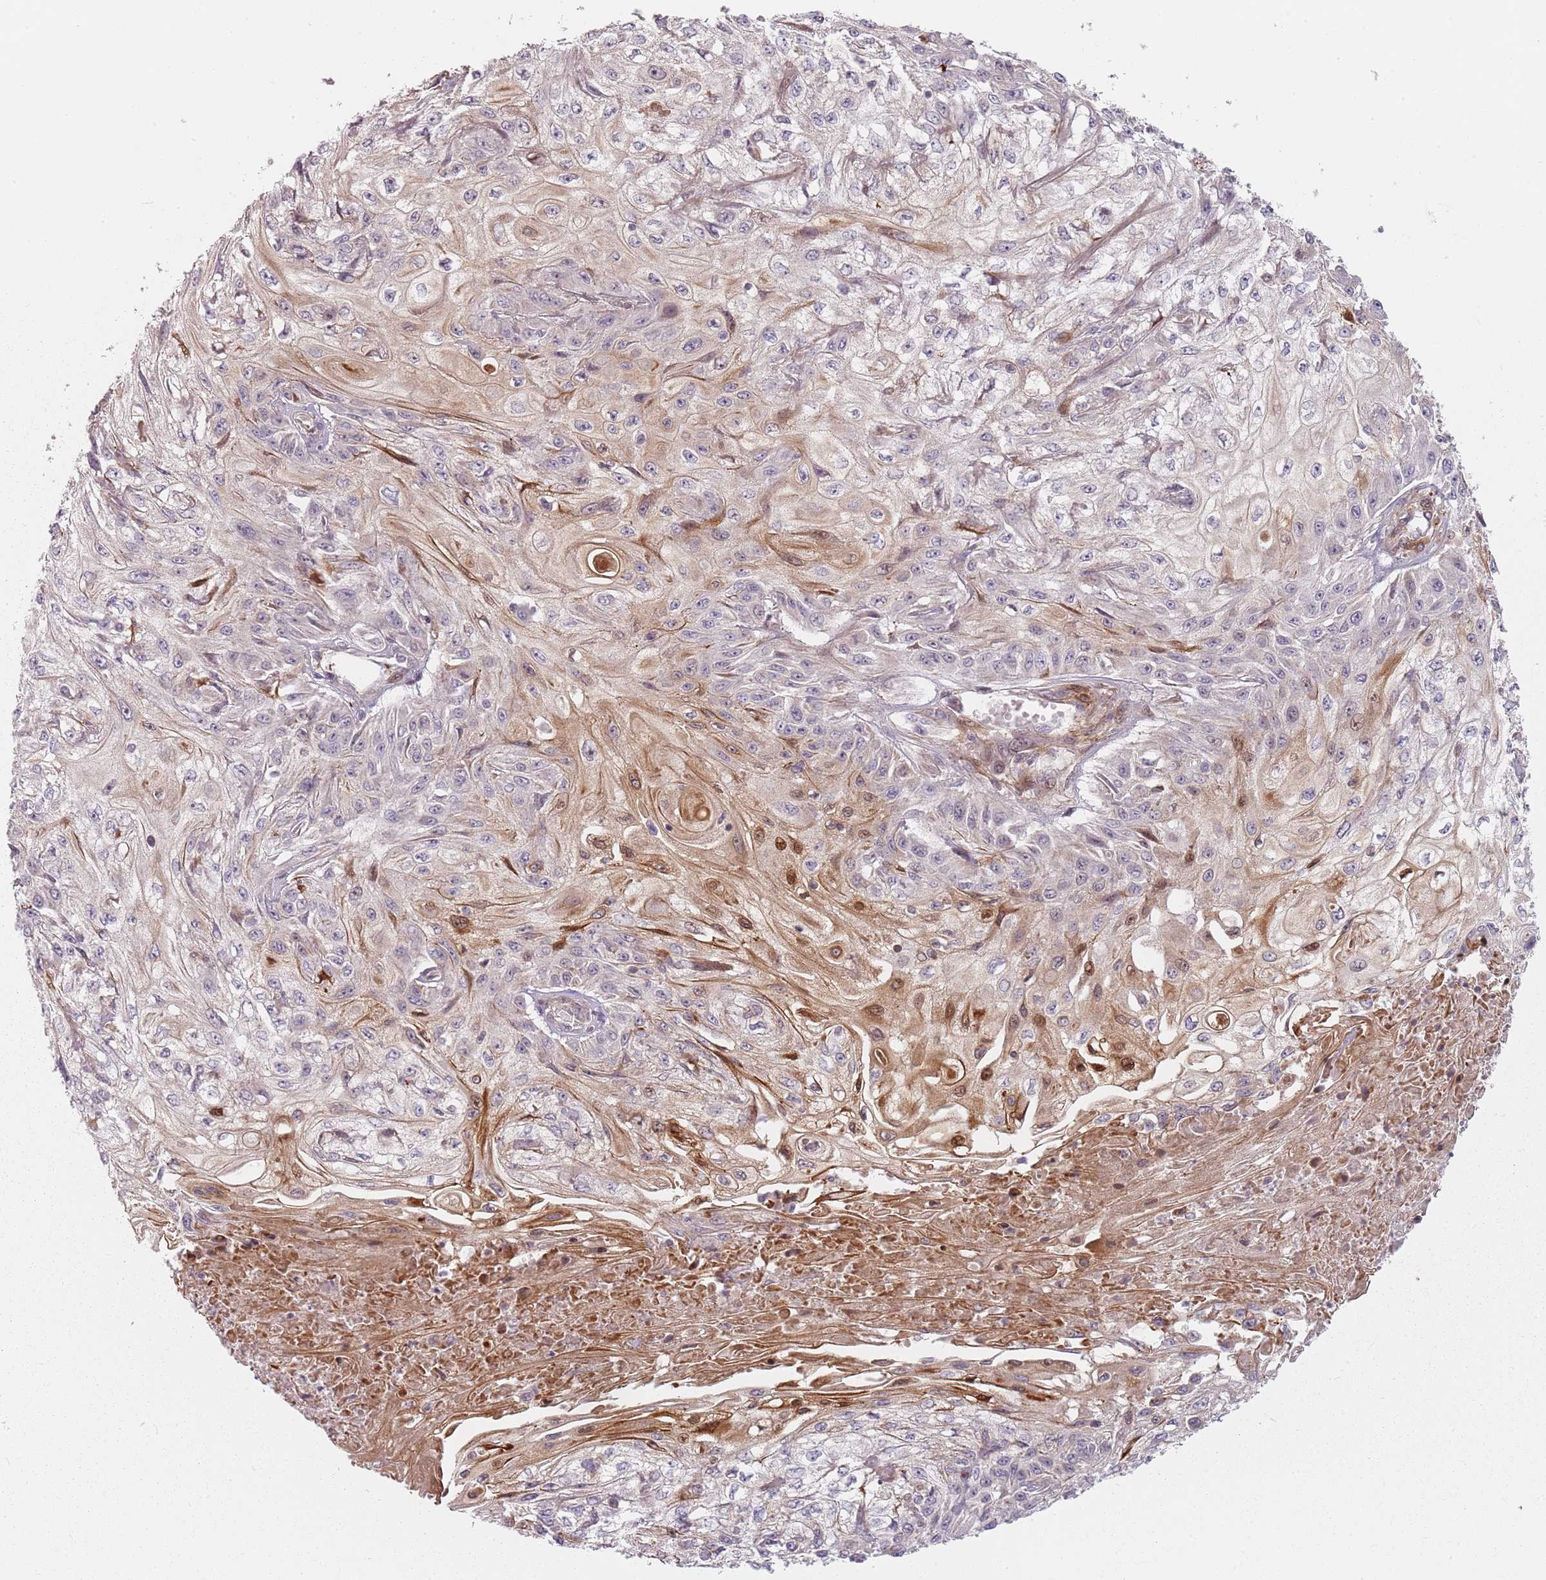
{"staining": {"intensity": "moderate", "quantity": "<25%", "location": "cytoplasmic/membranous,nuclear"}, "tissue": "skin cancer", "cell_type": "Tumor cells", "image_type": "cancer", "snomed": [{"axis": "morphology", "description": "Squamous cell carcinoma, NOS"}, {"axis": "morphology", "description": "Squamous cell carcinoma, metastatic, NOS"}, {"axis": "topography", "description": "Skin"}, {"axis": "topography", "description": "Lymph node"}], "caption": "Protein analysis of skin squamous cell carcinoma tissue shows moderate cytoplasmic/membranous and nuclear staining in approximately <25% of tumor cells.", "gene": "RPS6KA2", "patient": {"sex": "male", "age": 75}}